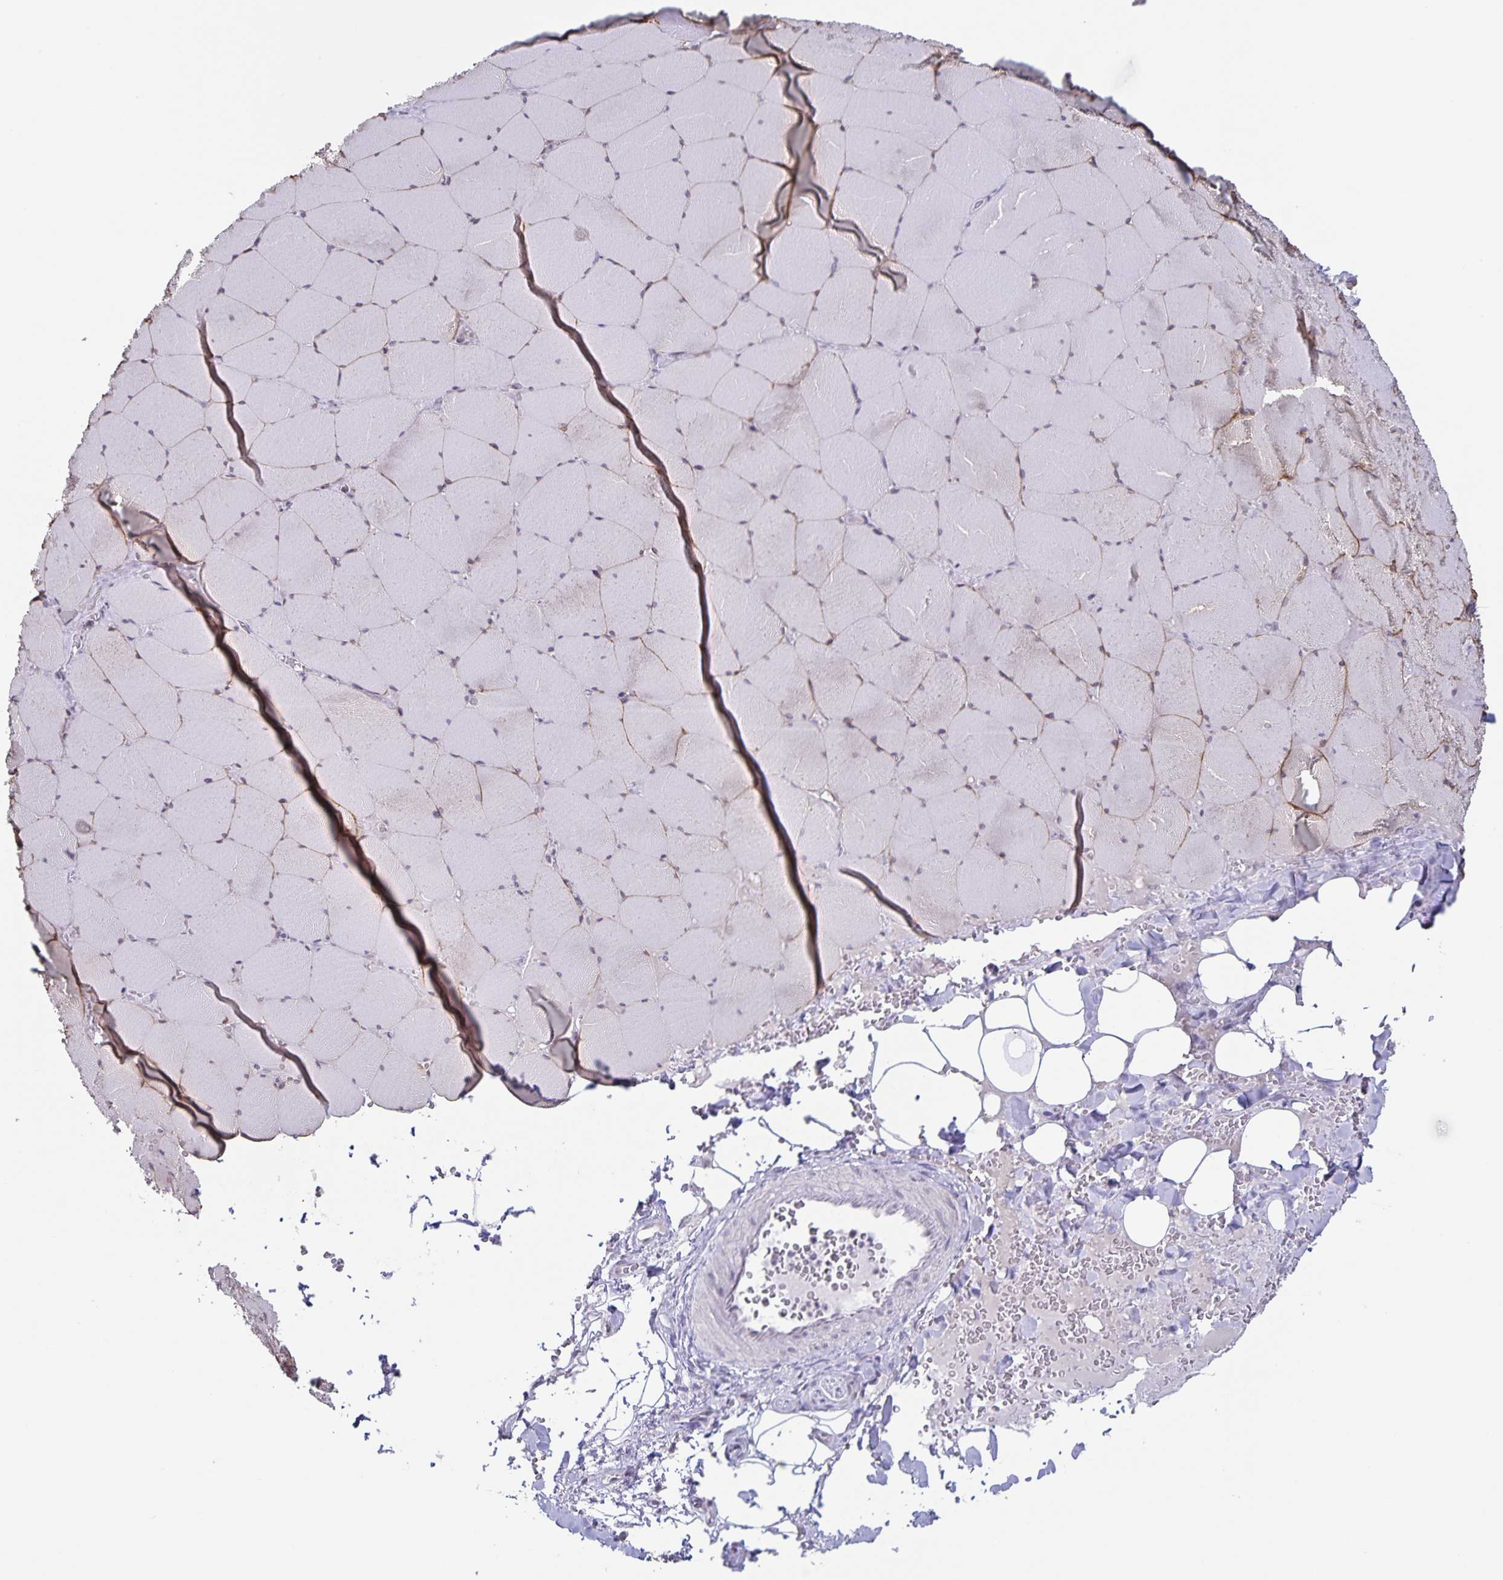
{"staining": {"intensity": "moderate", "quantity": "<25%", "location": "cytoplasmic/membranous"}, "tissue": "skeletal muscle", "cell_type": "Myocytes", "image_type": "normal", "snomed": [{"axis": "morphology", "description": "Normal tissue, NOS"}, {"axis": "topography", "description": "Skeletal muscle"}, {"axis": "topography", "description": "Head-Neck"}], "caption": "The image demonstrates staining of unremarkable skeletal muscle, revealing moderate cytoplasmic/membranous protein staining (brown color) within myocytes.", "gene": "AQP4", "patient": {"sex": "male", "age": 66}}